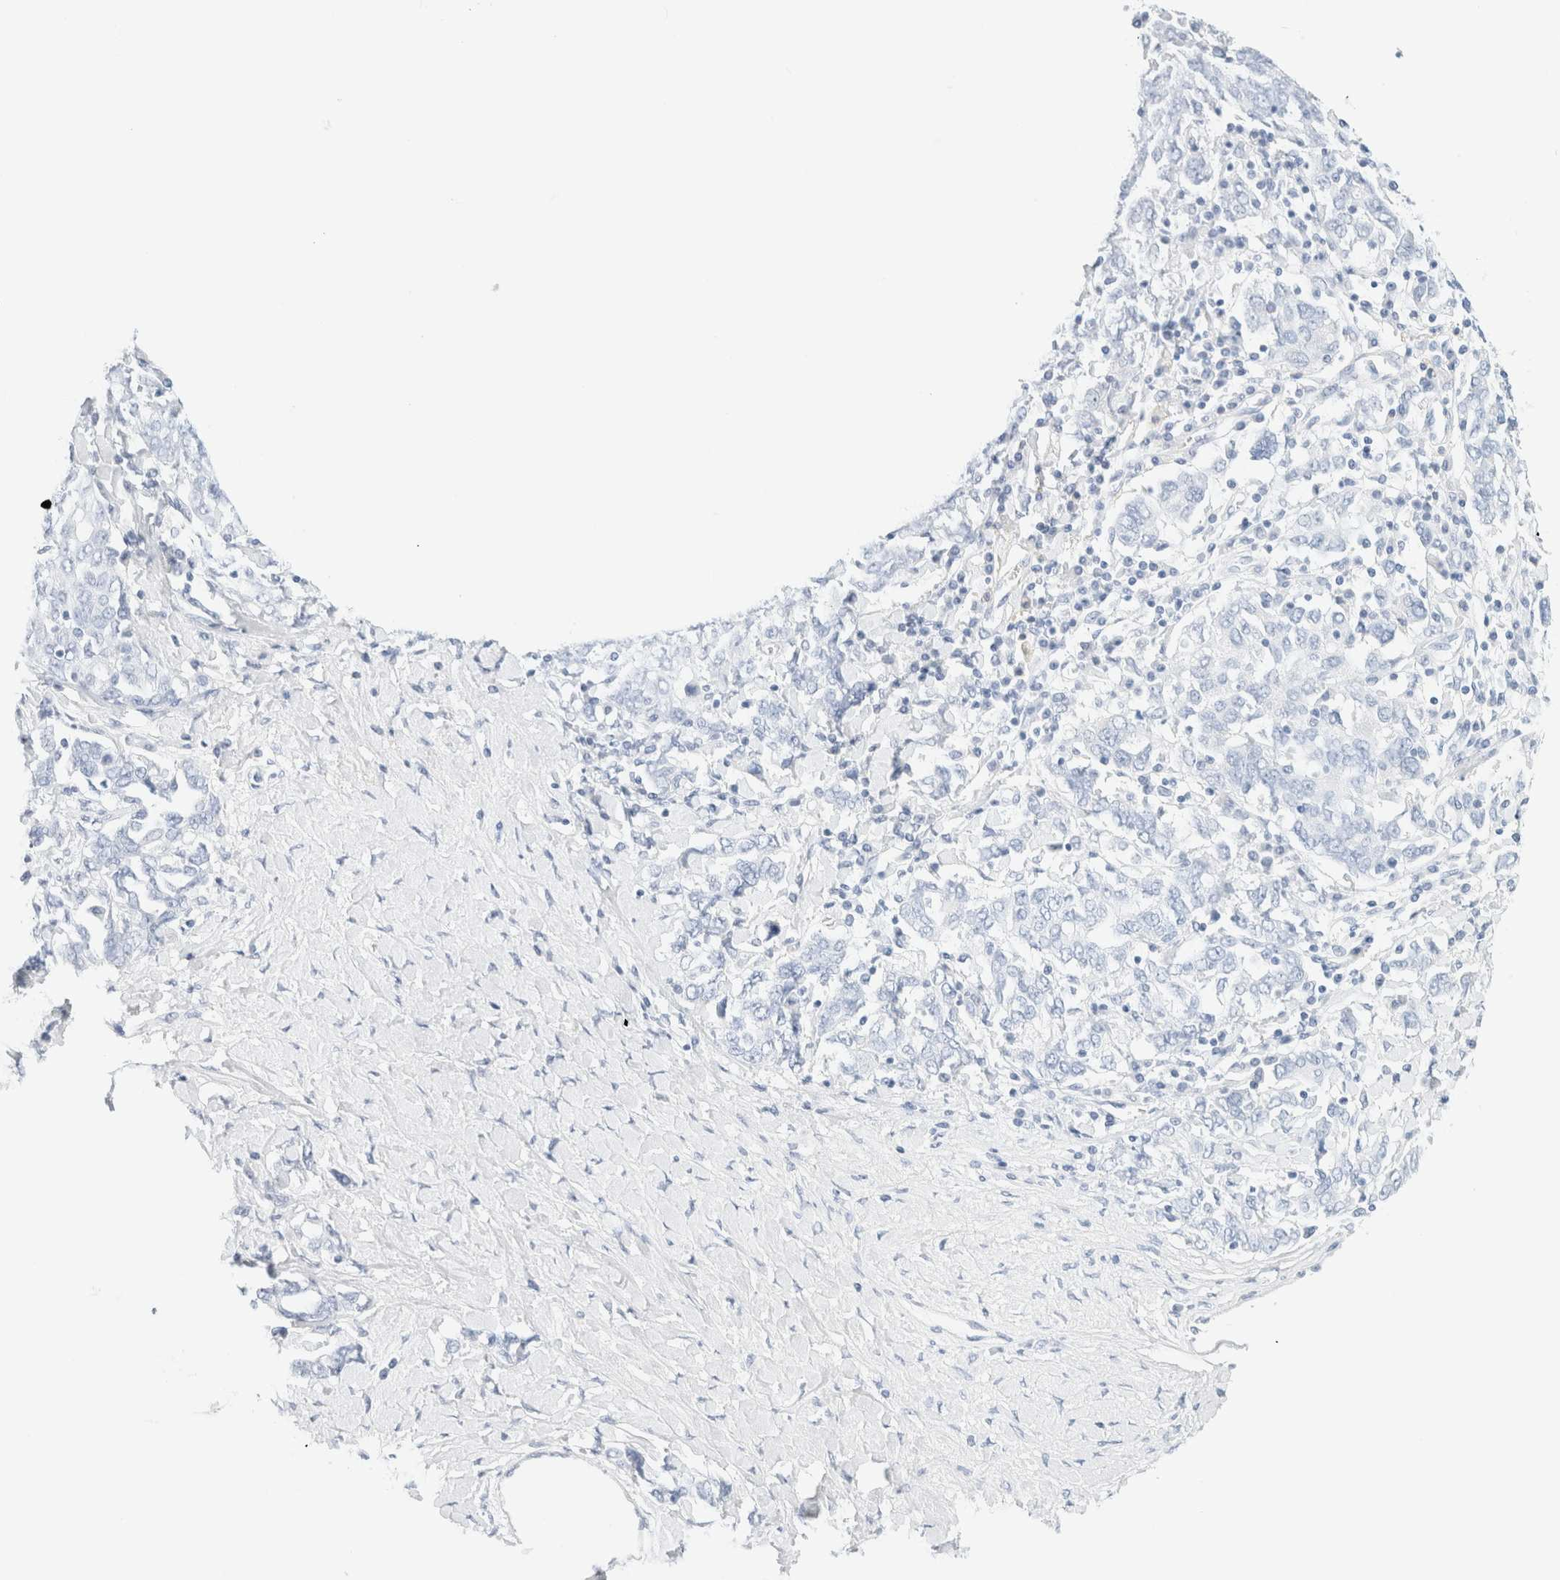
{"staining": {"intensity": "negative", "quantity": "none", "location": "none"}, "tissue": "ovarian cancer", "cell_type": "Tumor cells", "image_type": "cancer", "snomed": [{"axis": "morphology", "description": "Carcinoma, endometroid"}, {"axis": "topography", "description": "Ovary"}], "caption": "Immunohistochemical staining of human ovarian cancer displays no significant staining in tumor cells.", "gene": "DPYS", "patient": {"sex": "female", "age": 62}}